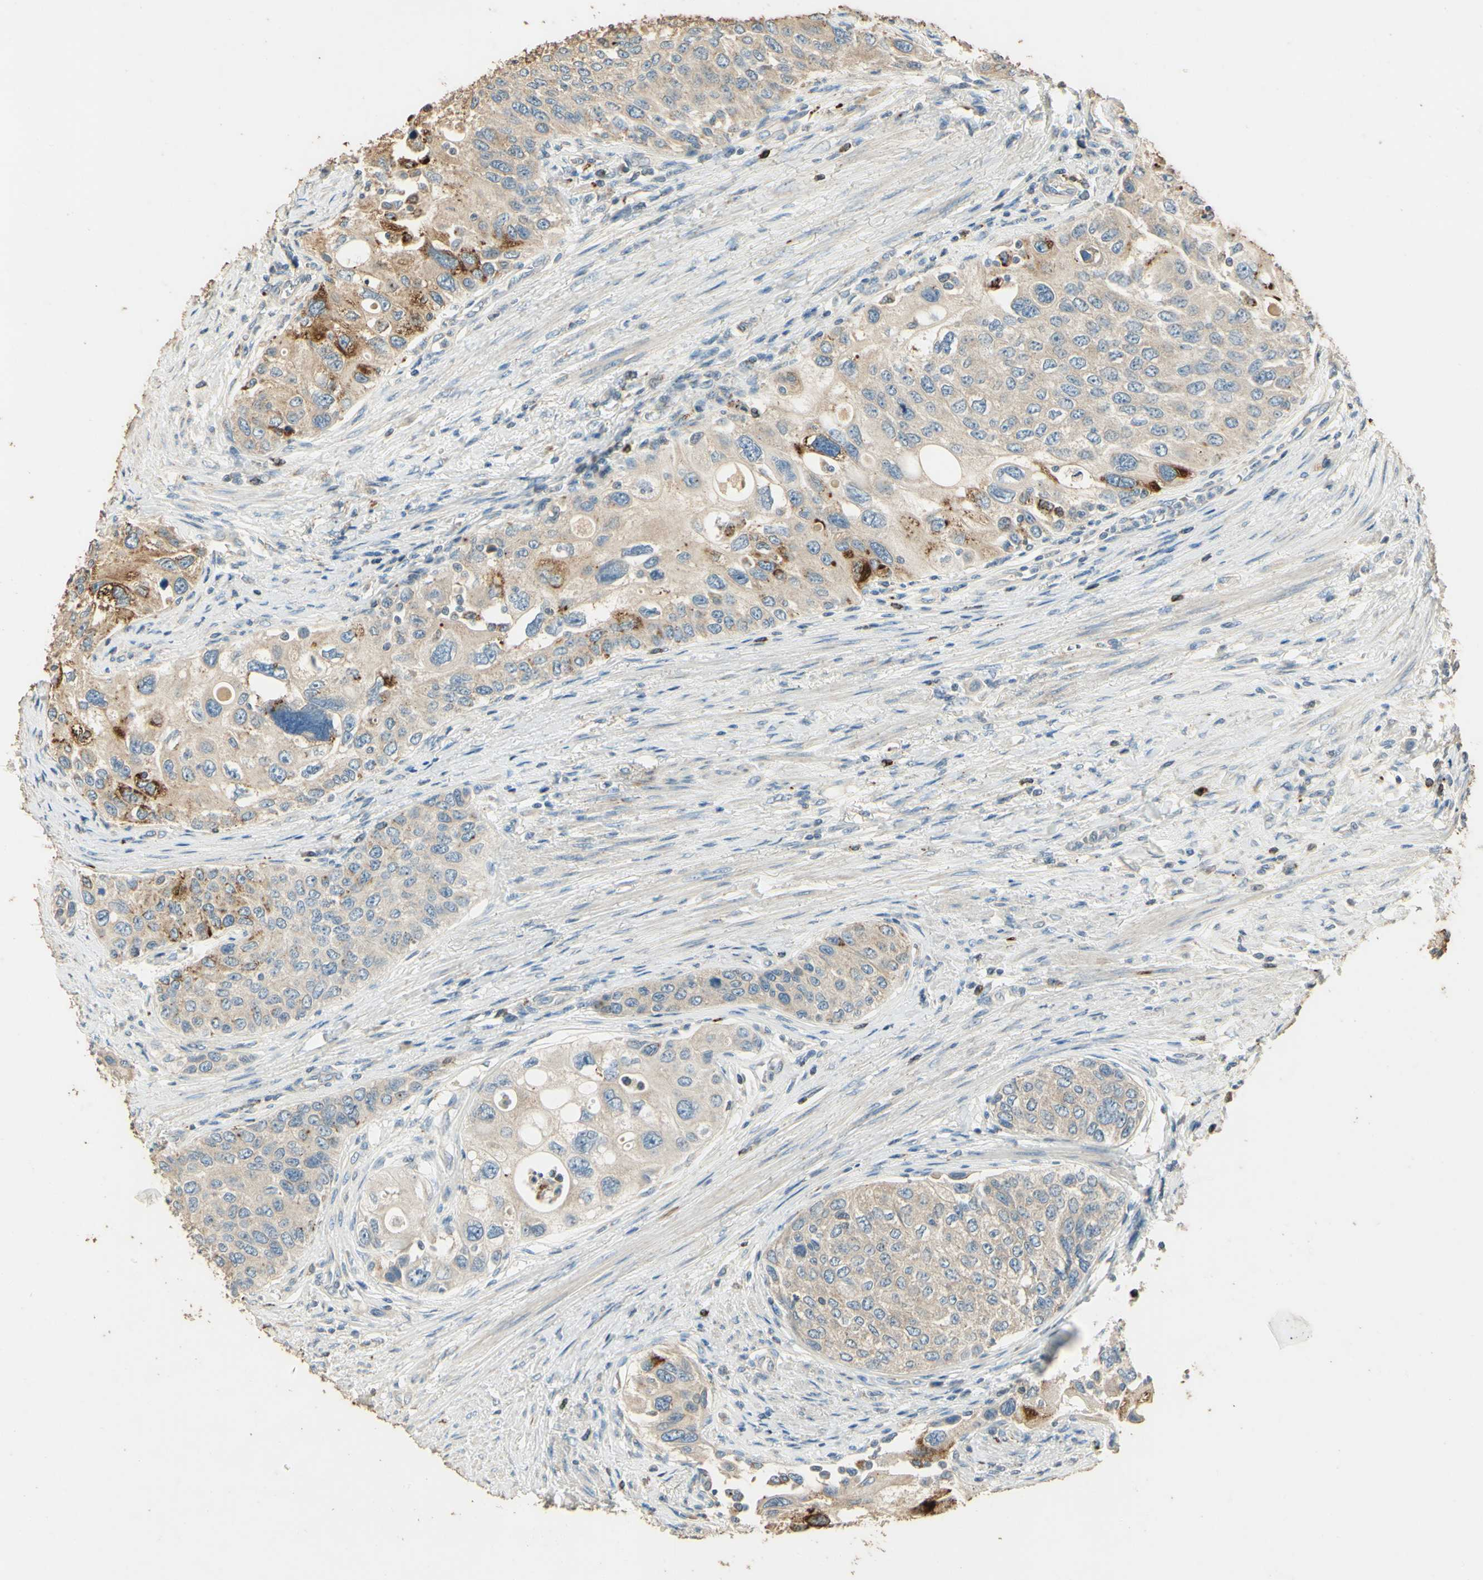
{"staining": {"intensity": "moderate", "quantity": "<25%", "location": "cytoplasmic/membranous"}, "tissue": "urothelial cancer", "cell_type": "Tumor cells", "image_type": "cancer", "snomed": [{"axis": "morphology", "description": "Urothelial carcinoma, High grade"}, {"axis": "topography", "description": "Urinary bladder"}], "caption": "Tumor cells demonstrate moderate cytoplasmic/membranous positivity in approximately <25% of cells in urothelial cancer.", "gene": "ARHGEF17", "patient": {"sex": "female", "age": 56}}